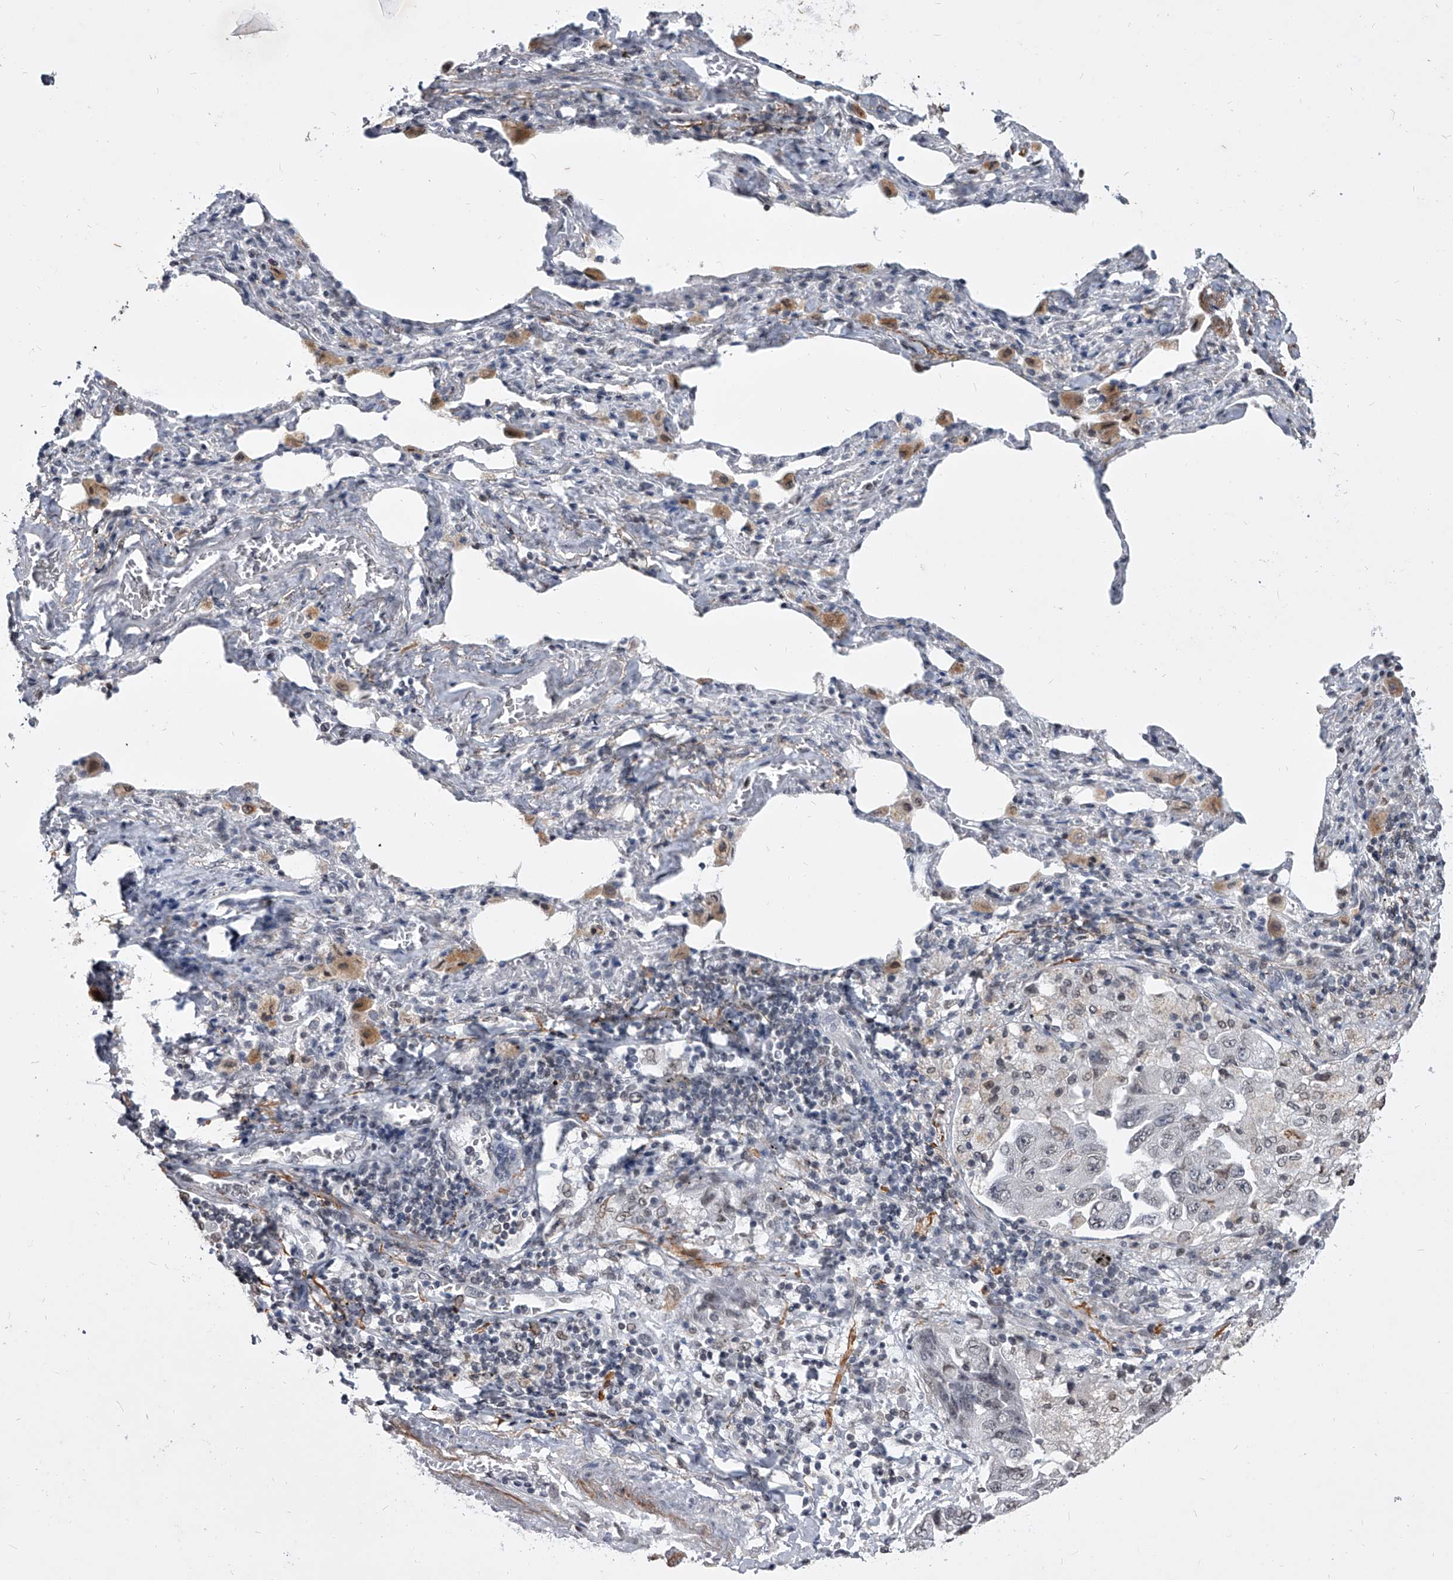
{"staining": {"intensity": "negative", "quantity": "none", "location": "none"}, "tissue": "lung cancer", "cell_type": "Tumor cells", "image_type": "cancer", "snomed": [{"axis": "morphology", "description": "Adenocarcinoma, NOS"}, {"axis": "topography", "description": "Lung"}], "caption": "Immunohistochemical staining of human lung cancer (adenocarcinoma) reveals no significant staining in tumor cells. (Brightfield microscopy of DAB IHC at high magnification).", "gene": "PPIL4", "patient": {"sex": "female", "age": 51}}